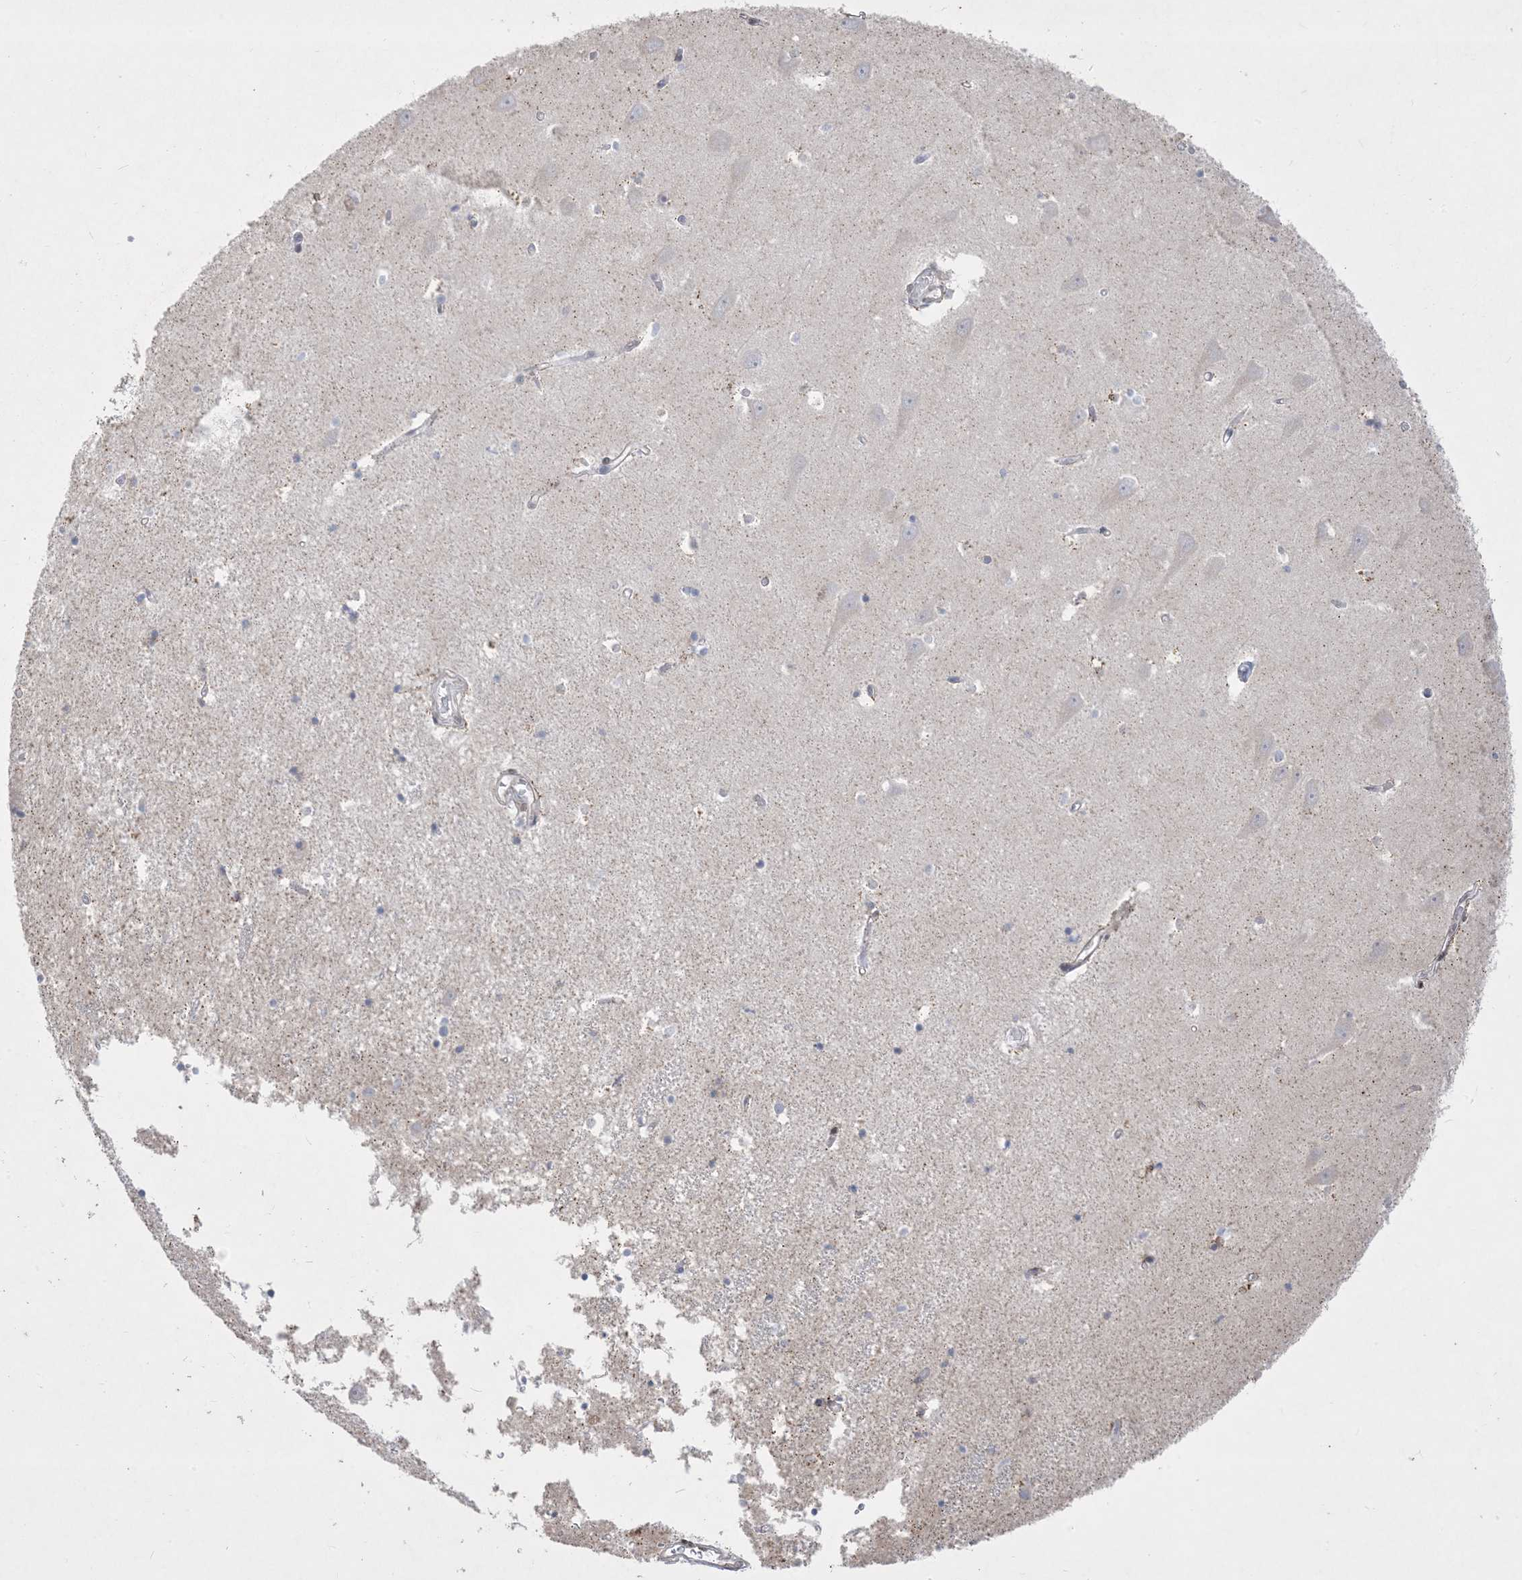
{"staining": {"intensity": "moderate", "quantity": "<25%", "location": "cytoplasmic/membranous"}, "tissue": "hippocampus", "cell_type": "Glial cells", "image_type": "normal", "snomed": [{"axis": "morphology", "description": "Normal tissue, NOS"}, {"axis": "topography", "description": "Hippocampus"}], "caption": "Protein staining of unremarkable hippocampus reveals moderate cytoplasmic/membranous expression in about <25% of glial cells.", "gene": "BHLHE40", "patient": {"sex": "male", "age": 70}}